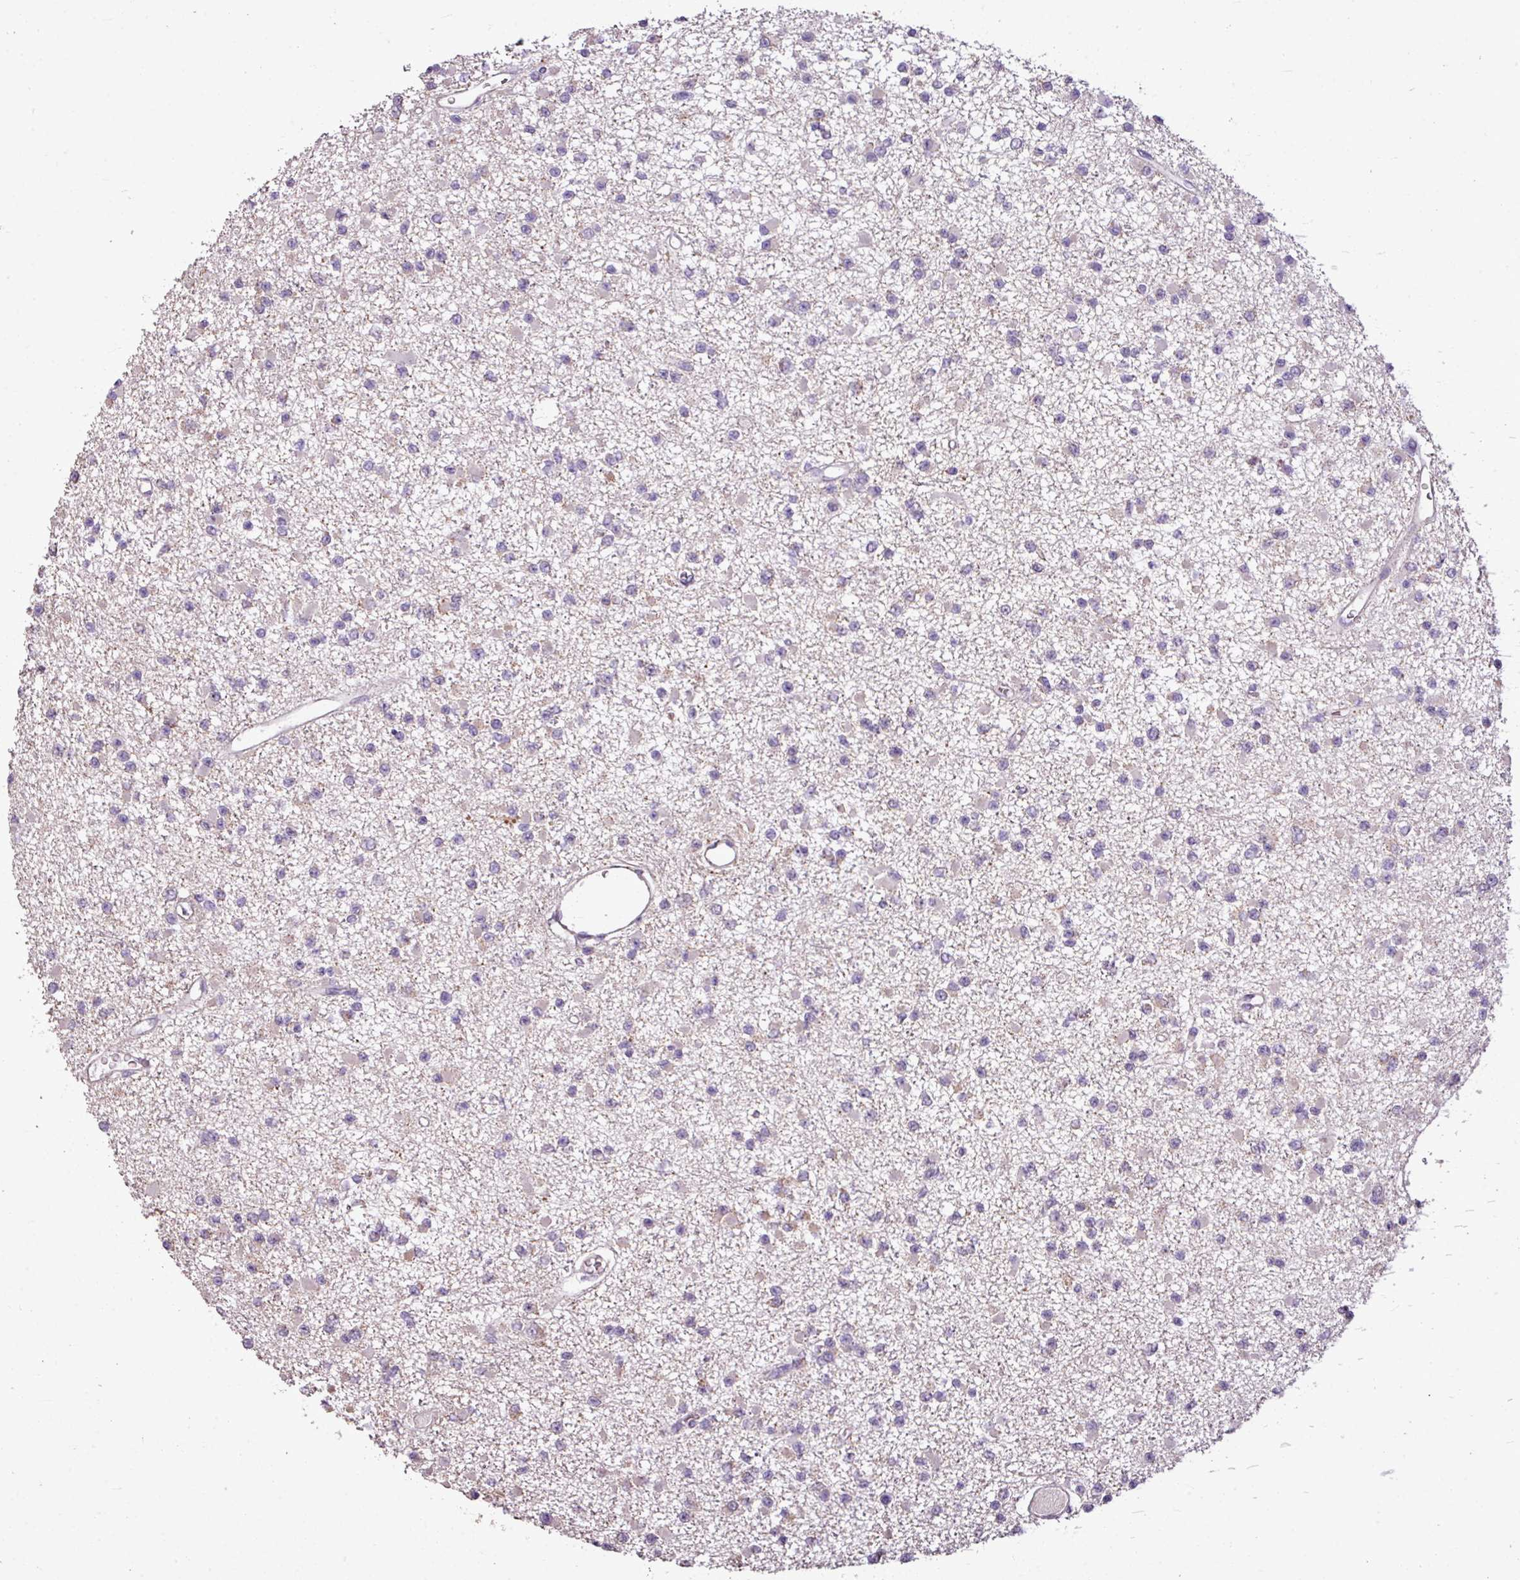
{"staining": {"intensity": "negative", "quantity": "none", "location": "none"}, "tissue": "glioma", "cell_type": "Tumor cells", "image_type": "cancer", "snomed": [{"axis": "morphology", "description": "Glioma, malignant, Low grade"}, {"axis": "topography", "description": "Brain"}], "caption": "Immunohistochemistry photomicrograph of glioma stained for a protein (brown), which exhibits no staining in tumor cells.", "gene": "ALDH2", "patient": {"sex": "female", "age": 22}}